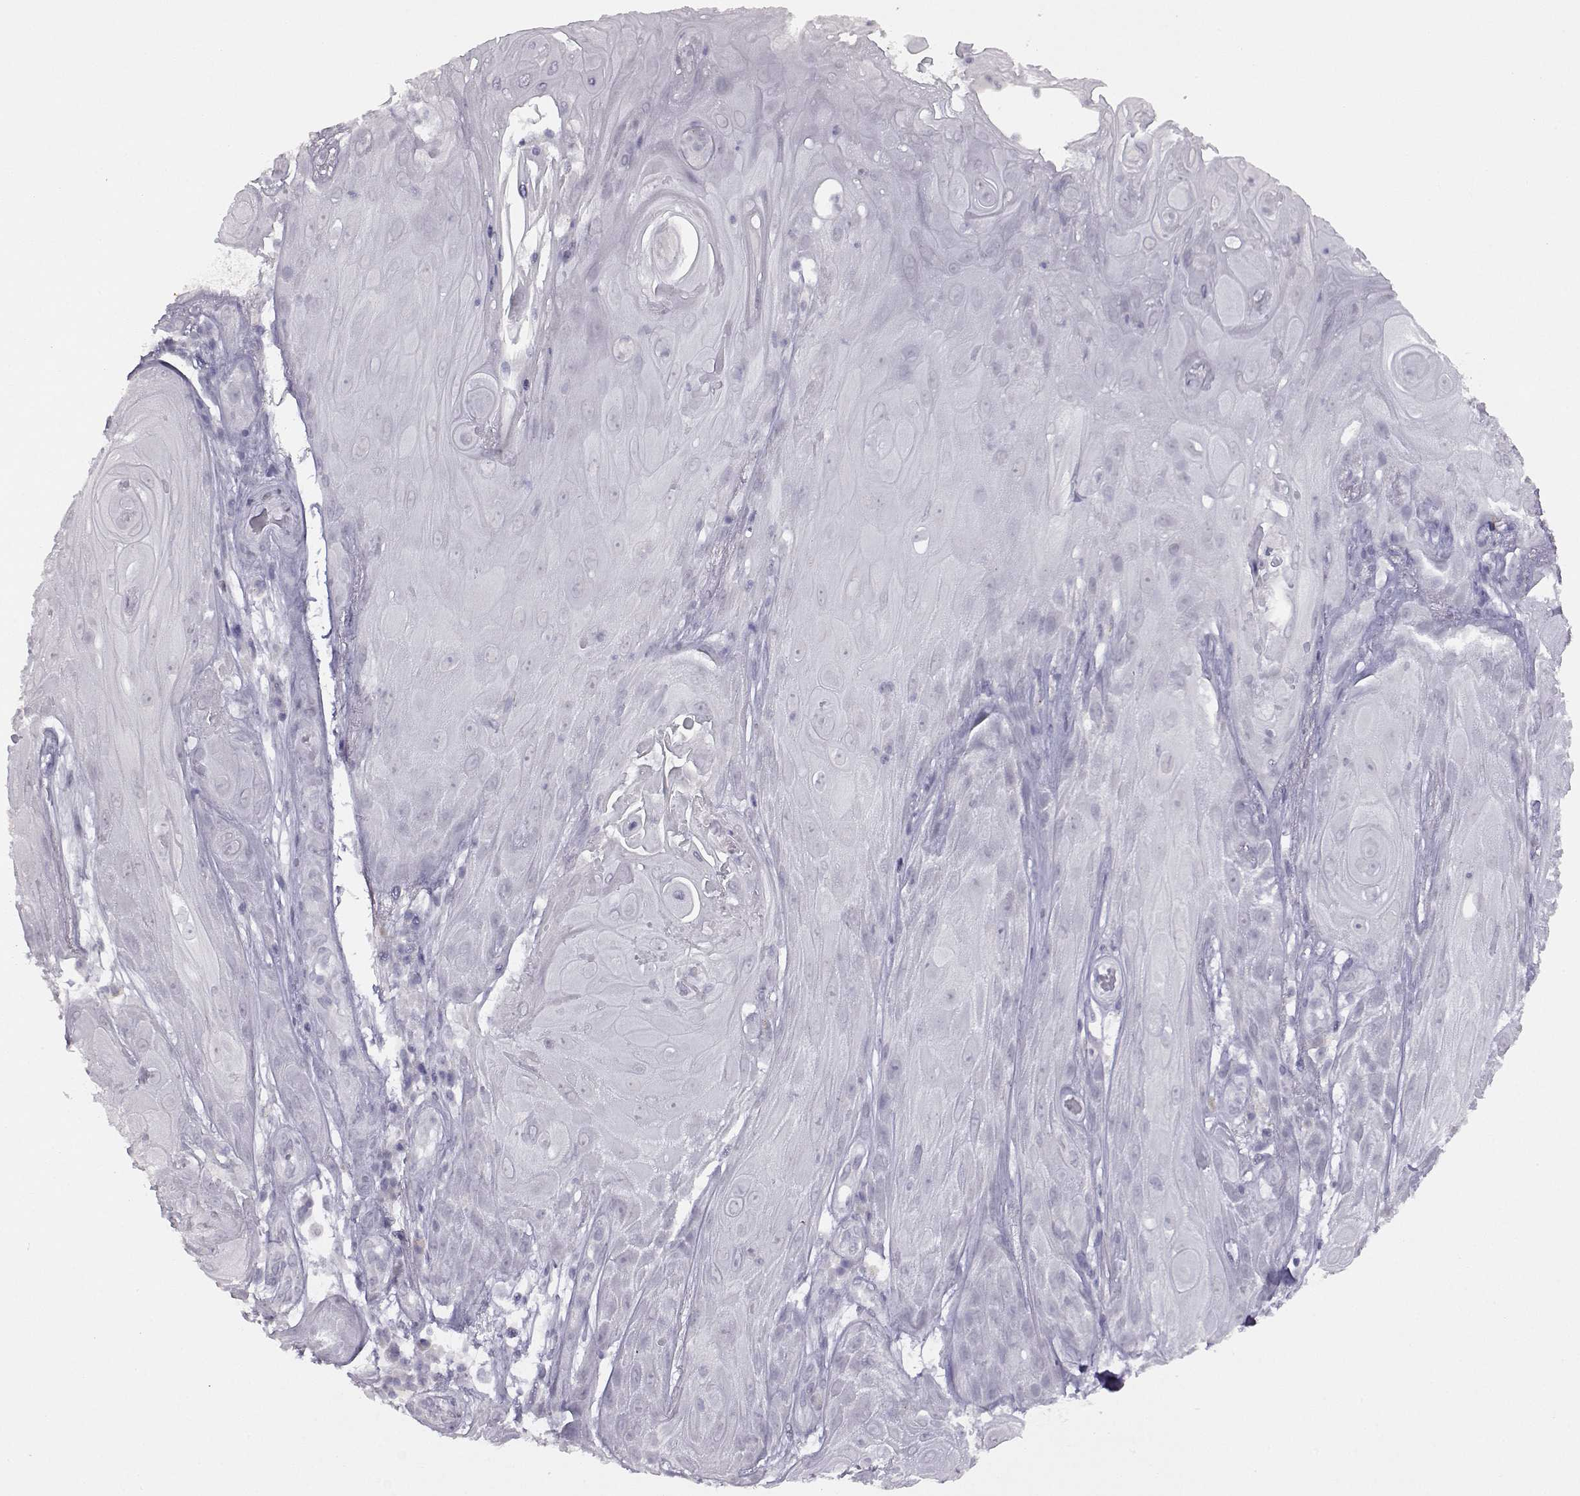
{"staining": {"intensity": "negative", "quantity": "none", "location": "none"}, "tissue": "skin cancer", "cell_type": "Tumor cells", "image_type": "cancer", "snomed": [{"axis": "morphology", "description": "Squamous cell carcinoma, NOS"}, {"axis": "topography", "description": "Skin"}], "caption": "The image shows no staining of tumor cells in skin cancer.", "gene": "VGF", "patient": {"sex": "male", "age": 62}}